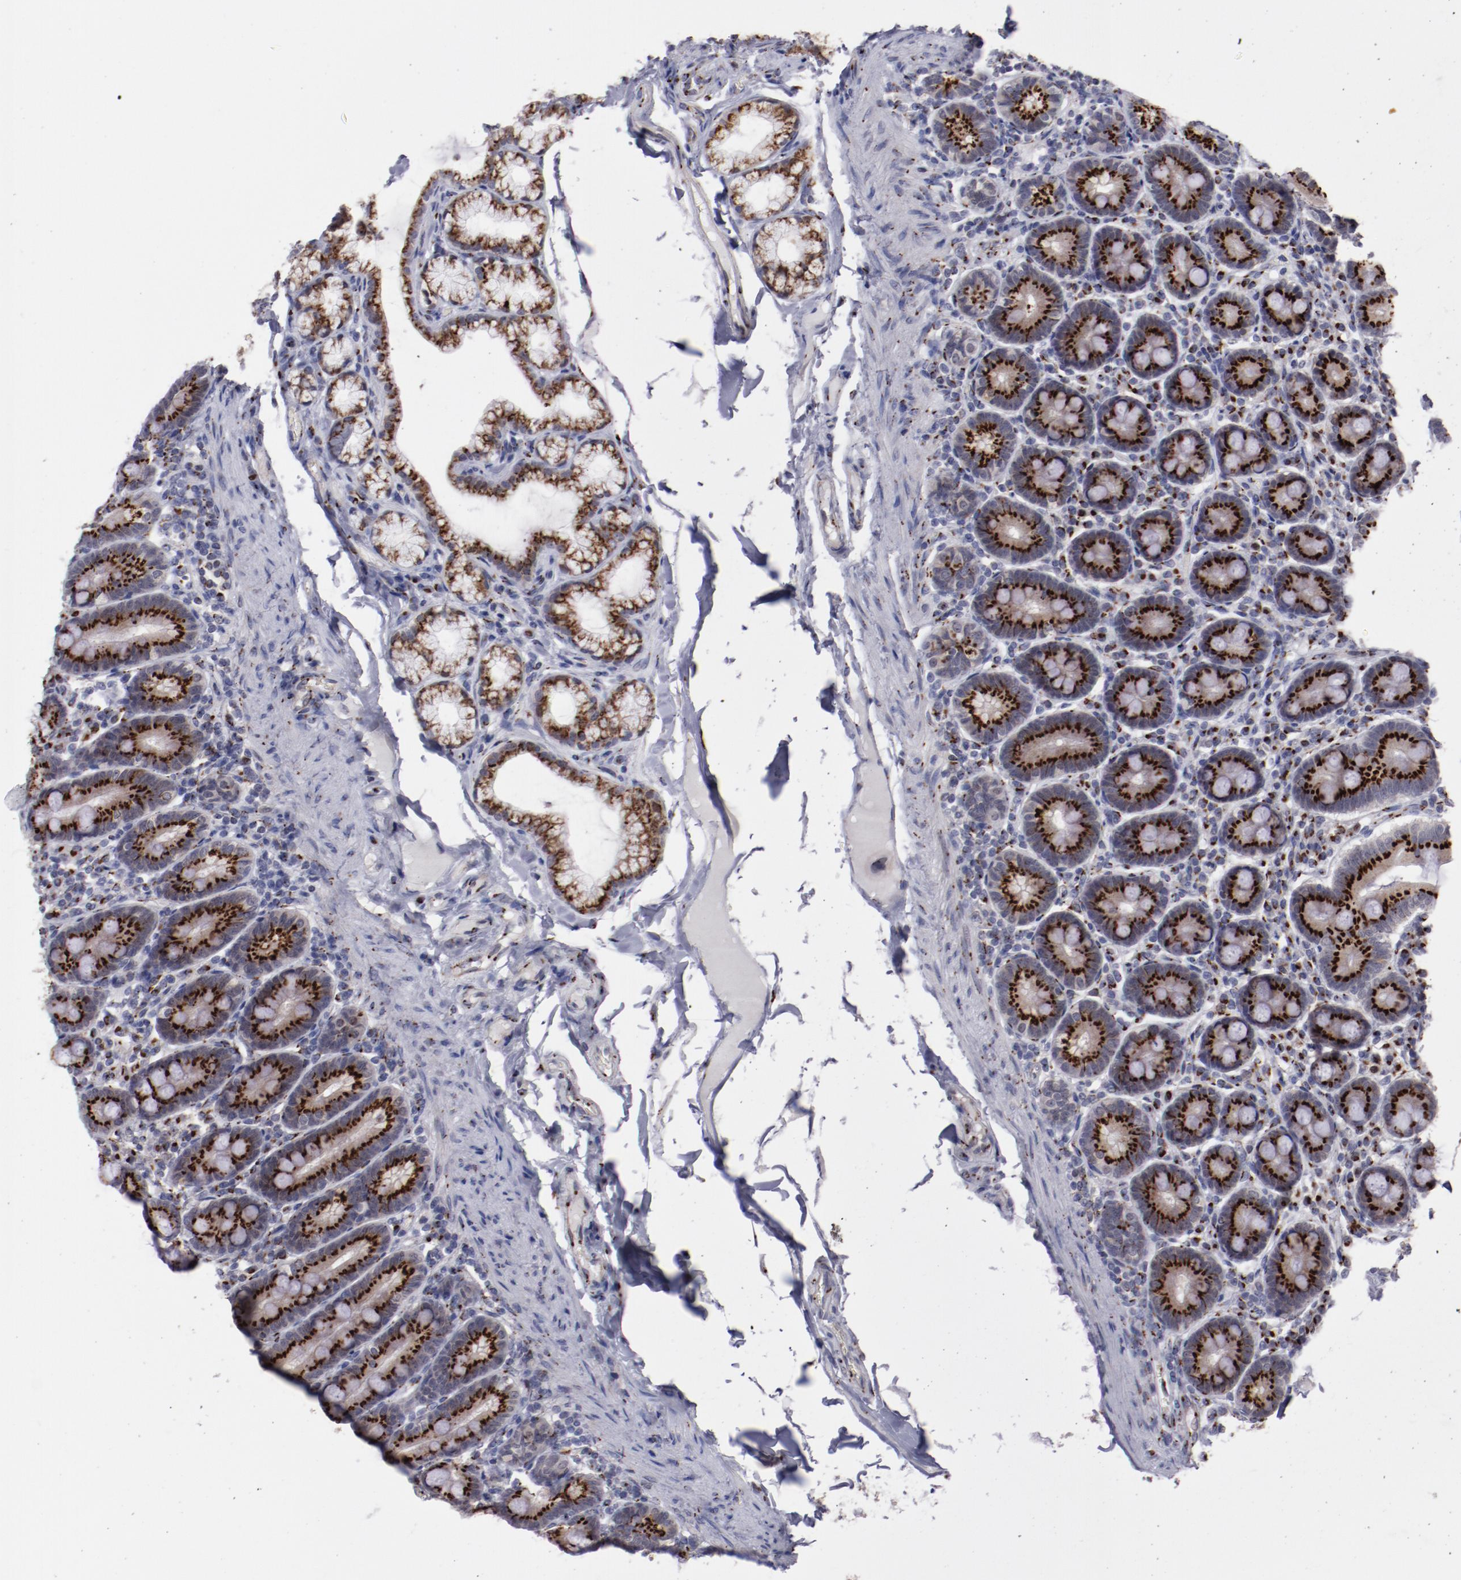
{"staining": {"intensity": "strong", "quantity": ">75%", "location": "cytoplasmic/membranous"}, "tissue": "duodenum", "cell_type": "Glandular cells", "image_type": "normal", "snomed": [{"axis": "morphology", "description": "Normal tissue, NOS"}, {"axis": "topography", "description": "Duodenum"}], "caption": "Brown immunohistochemical staining in normal duodenum demonstrates strong cytoplasmic/membranous positivity in about >75% of glandular cells.", "gene": "GOLIM4", "patient": {"sex": "male", "age": 50}}